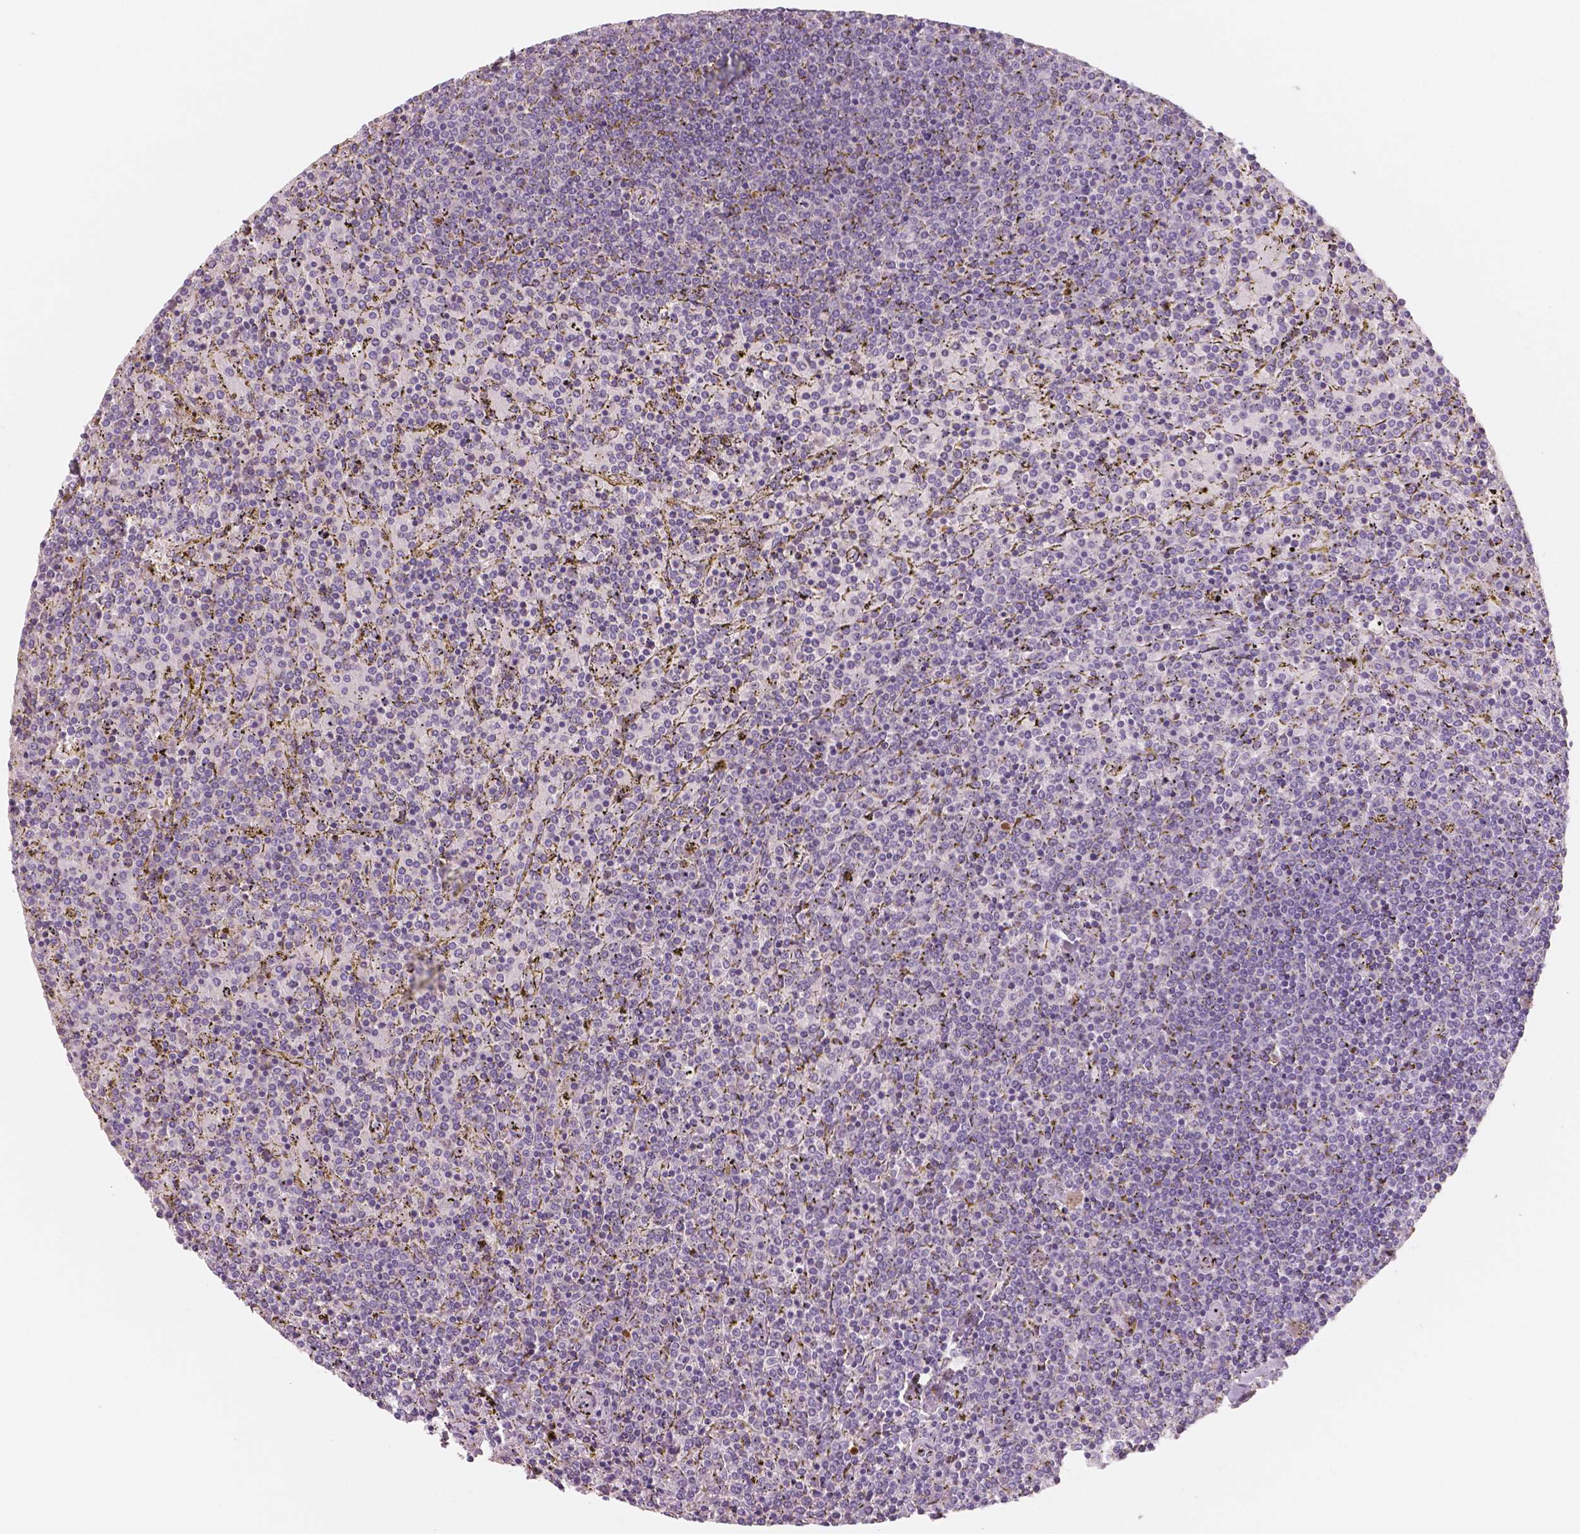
{"staining": {"intensity": "negative", "quantity": "none", "location": "none"}, "tissue": "lymphoma", "cell_type": "Tumor cells", "image_type": "cancer", "snomed": [{"axis": "morphology", "description": "Malignant lymphoma, non-Hodgkin's type, Low grade"}, {"axis": "topography", "description": "Spleen"}], "caption": "A micrograph of human lymphoma is negative for staining in tumor cells.", "gene": "APOA4", "patient": {"sex": "female", "age": 77}}